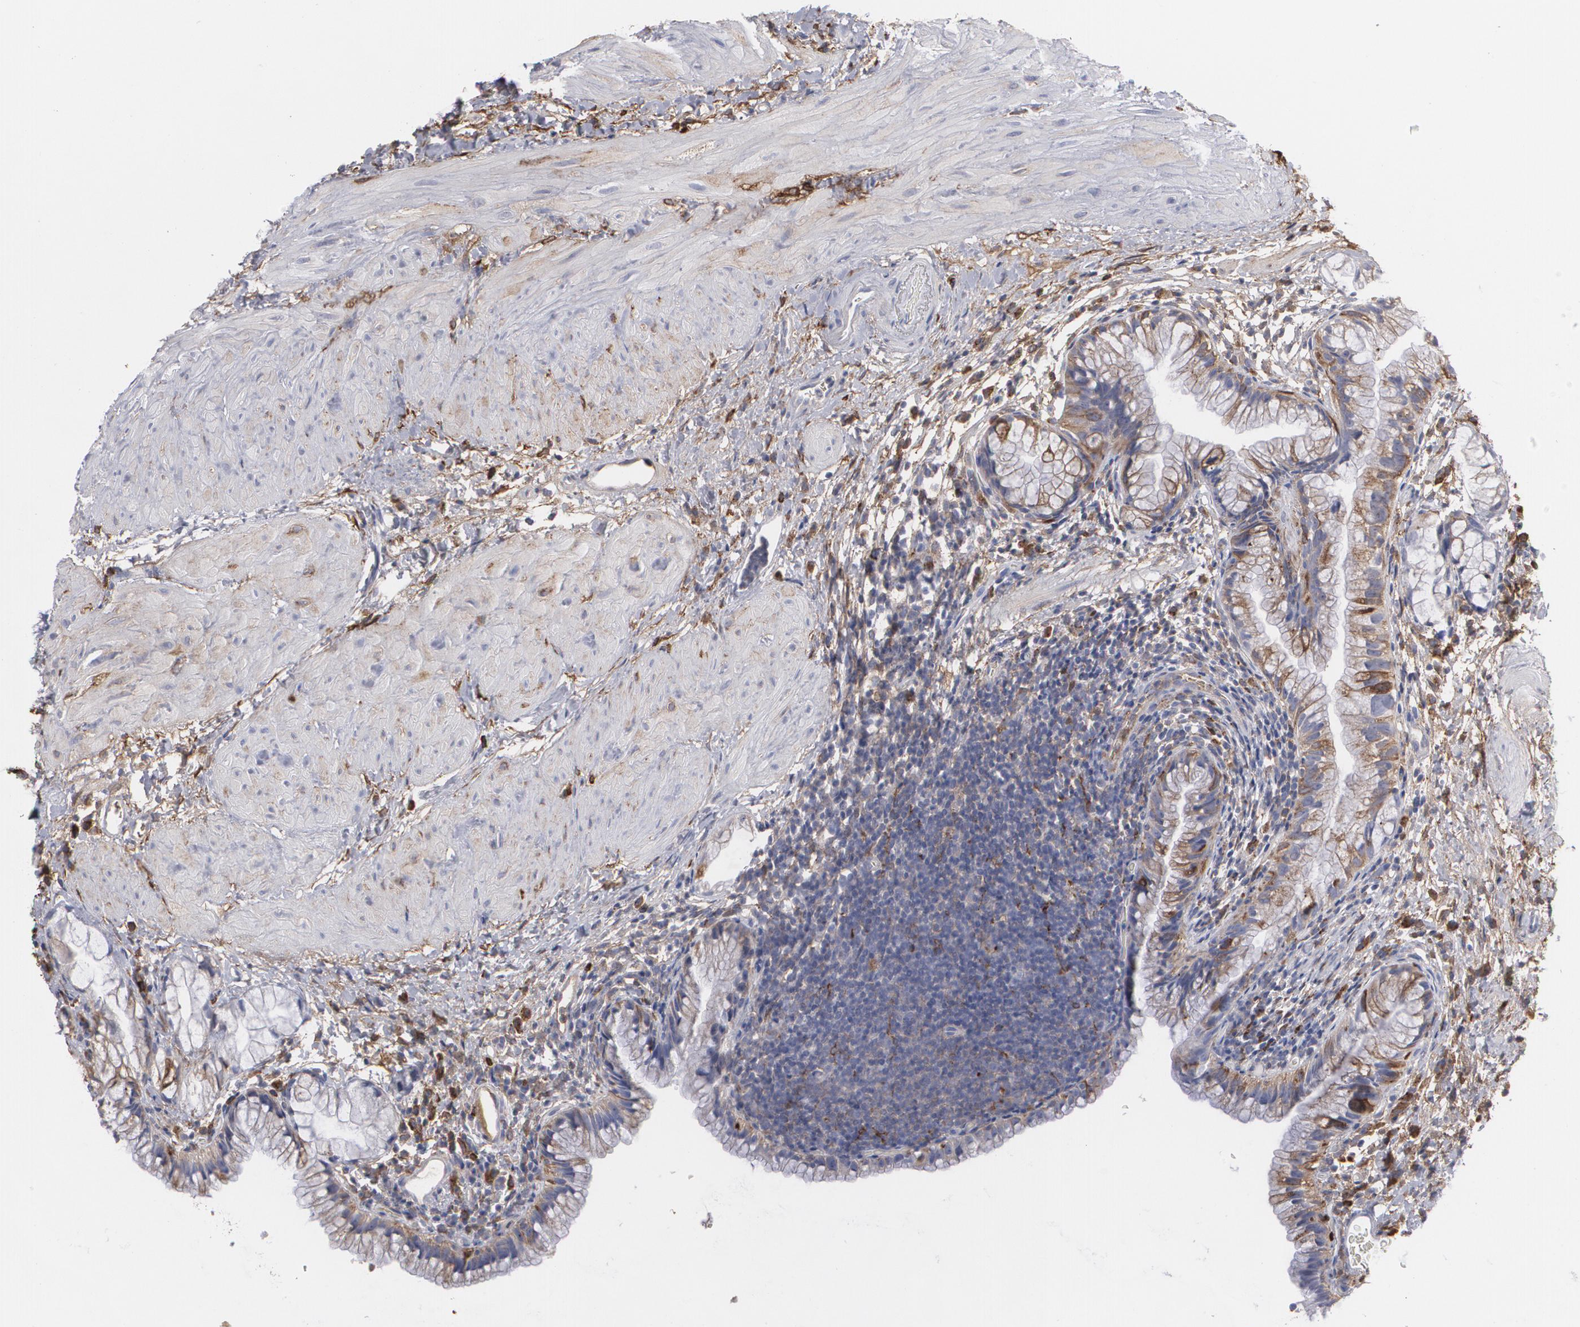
{"staining": {"intensity": "weak", "quantity": "25%-75%", "location": "cytoplasmic/membranous"}, "tissue": "gallbladder", "cell_type": "Glandular cells", "image_type": "normal", "snomed": [{"axis": "morphology", "description": "Normal tissue, NOS"}, {"axis": "morphology", "description": "Inflammation, NOS"}, {"axis": "topography", "description": "Gallbladder"}], "caption": "Immunohistochemistry (IHC) image of normal gallbladder: human gallbladder stained using immunohistochemistry (IHC) shows low levels of weak protein expression localized specifically in the cytoplasmic/membranous of glandular cells, appearing as a cytoplasmic/membranous brown color.", "gene": "ODC1", "patient": {"sex": "male", "age": 66}}